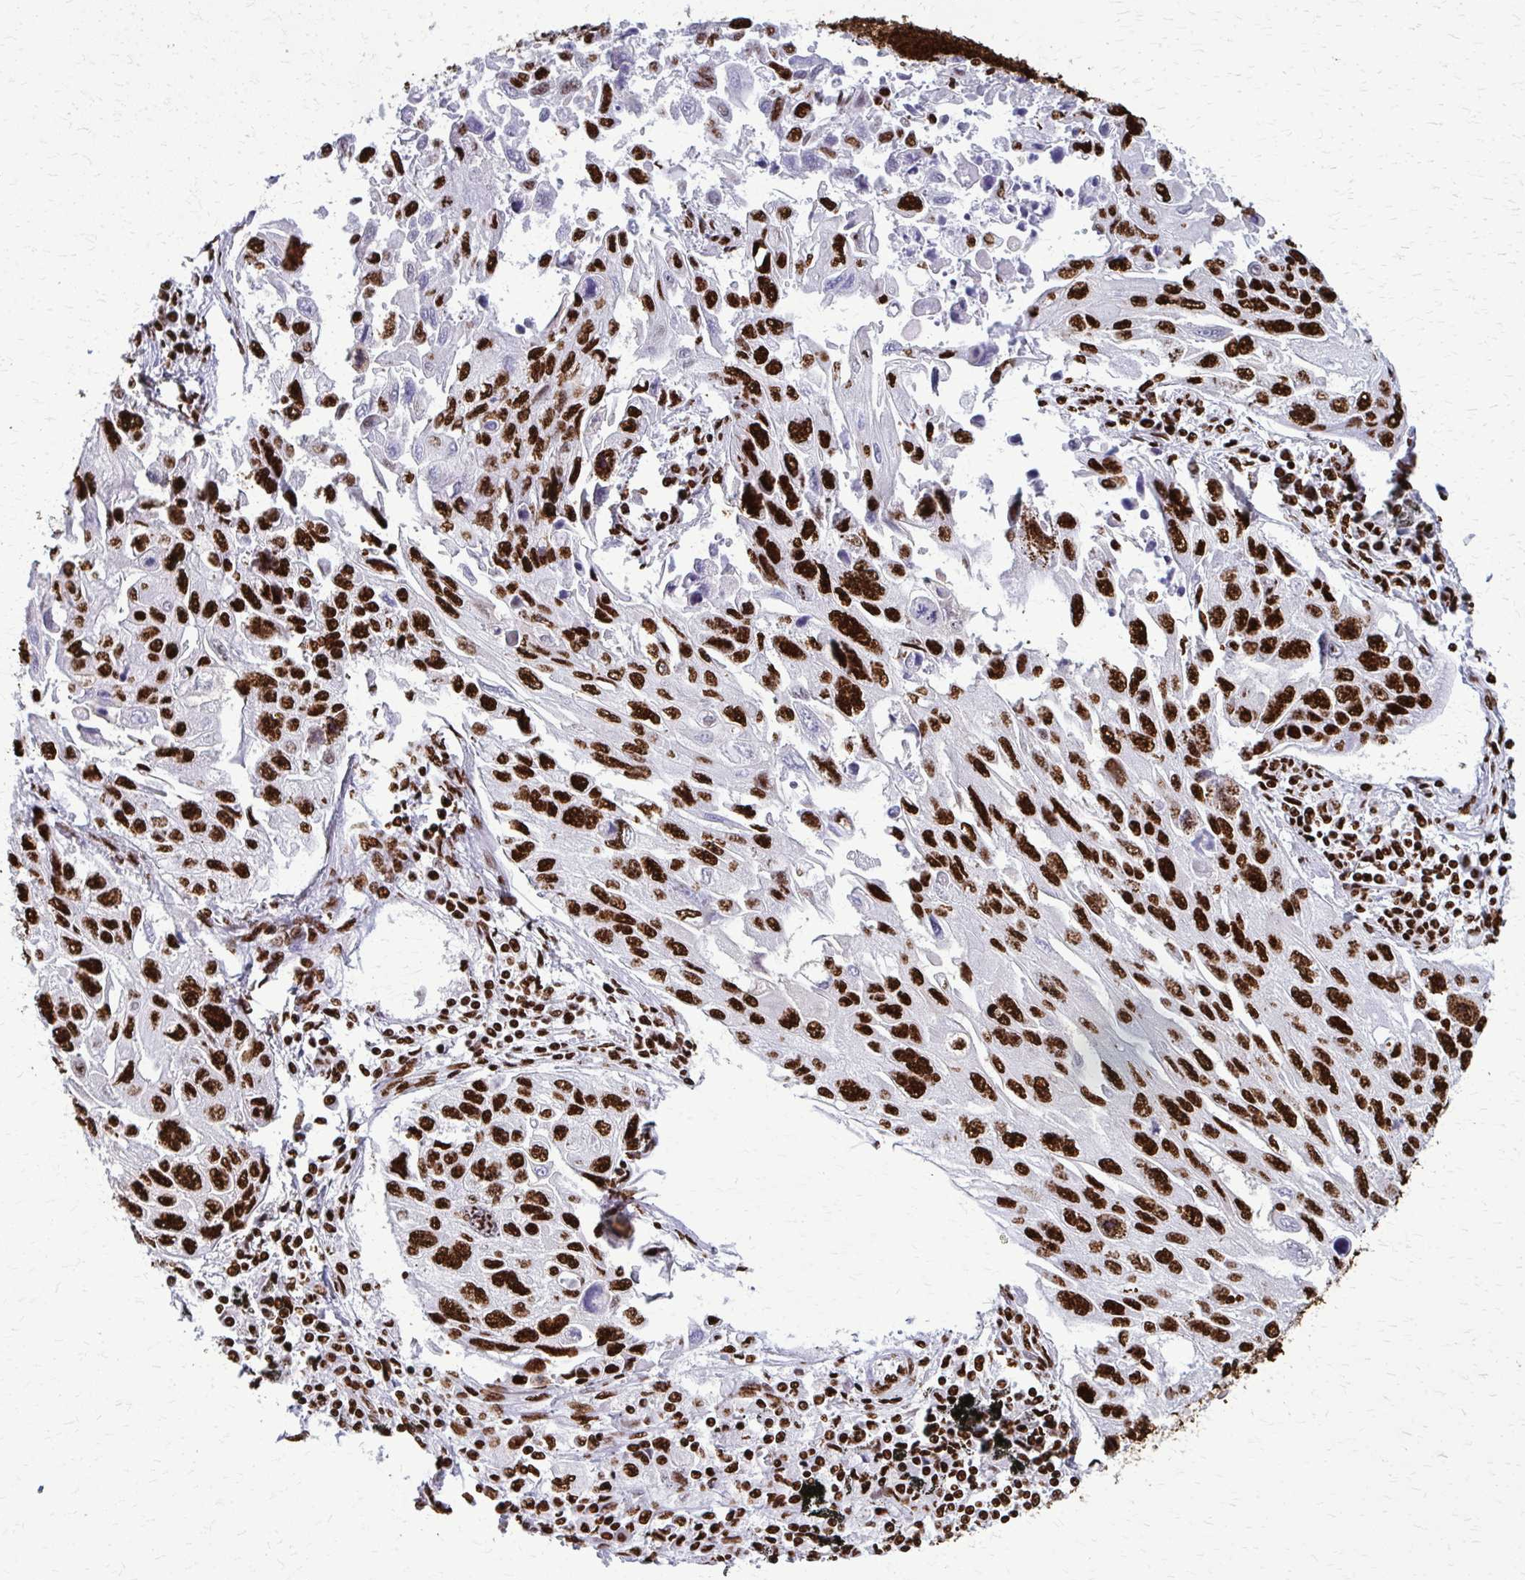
{"staining": {"intensity": "strong", "quantity": ">75%", "location": "nuclear"}, "tissue": "lung cancer", "cell_type": "Tumor cells", "image_type": "cancer", "snomed": [{"axis": "morphology", "description": "Squamous cell carcinoma, NOS"}, {"axis": "topography", "description": "Lung"}], "caption": "Strong nuclear staining for a protein is present in about >75% of tumor cells of squamous cell carcinoma (lung) using immunohistochemistry (IHC).", "gene": "SFPQ", "patient": {"sex": "male", "age": 62}}